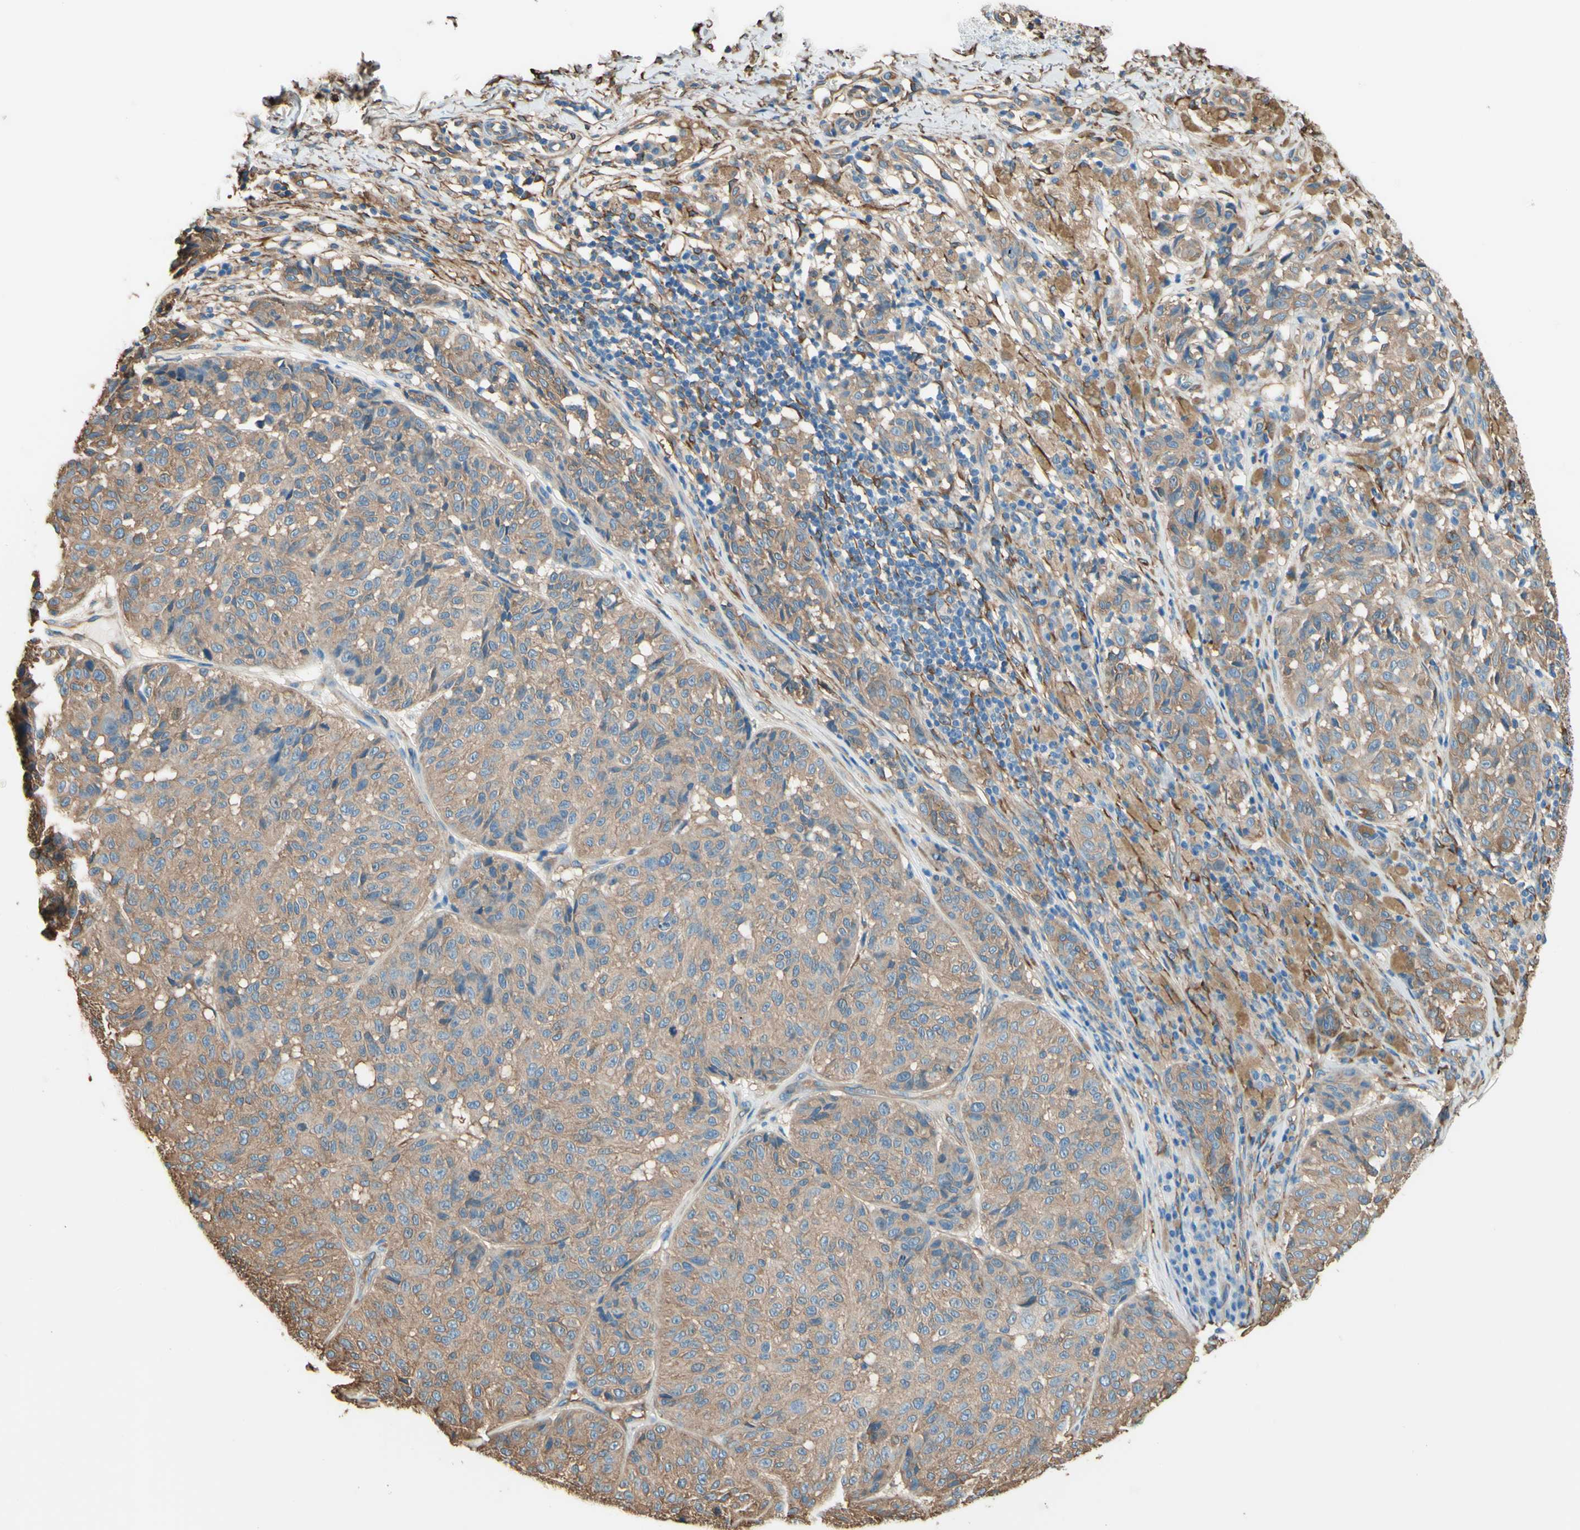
{"staining": {"intensity": "moderate", "quantity": ">75%", "location": "cytoplasmic/membranous"}, "tissue": "melanoma", "cell_type": "Tumor cells", "image_type": "cancer", "snomed": [{"axis": "morphology", "description": "Malignant melanoma, NOS"}, {"axis": "topography", "description": "Skin"}], "caption": "Human melanoma stained for a protein (brown) displays moderate cytoplasmic/membranous positive positivity in approximately >75% of tumor cells.", "gene": "DPYSL3", "patient": {"sex": "female", "age": 46}}